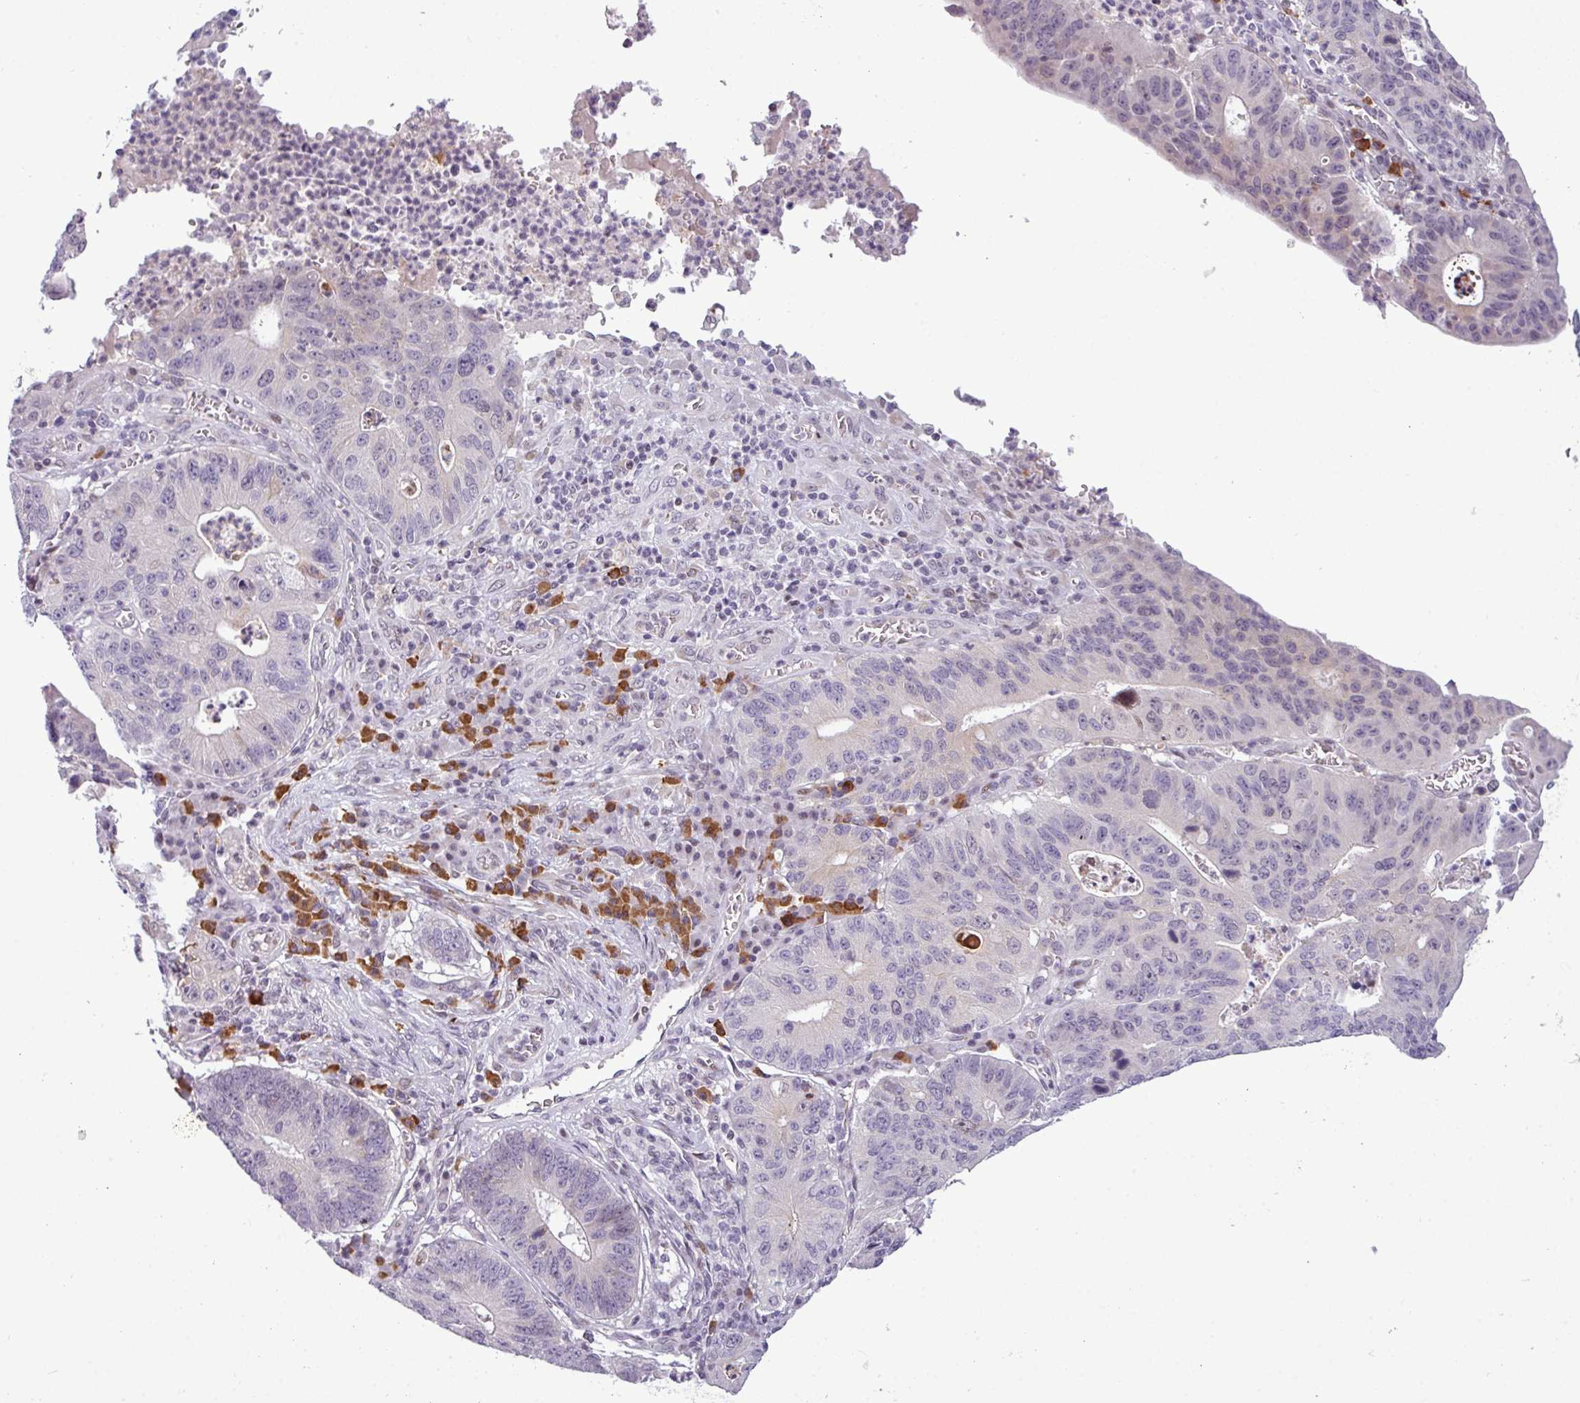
{"staining": {"intensity": "negative", "quantity": "none", "location": "none"}, "tissue": "stomach cancer", "cell_type": "Tumor cells", "image_type": "cancer", "snomed": [{"axis": "morphology", "description": "Adenocarcinoma, NOS"}, {"axis": "topography", "description": "Stomach"}], "caption": "This photomicrograph is of stomach adenocarcinoma stained with immunohistochemistry (IHC) to label a protein in brown with the nuclei are counter-stained blue. There is no expression in tumor cells.", "gene": "SLC66A2", "patient": {"sex": "male", "age": 59}}